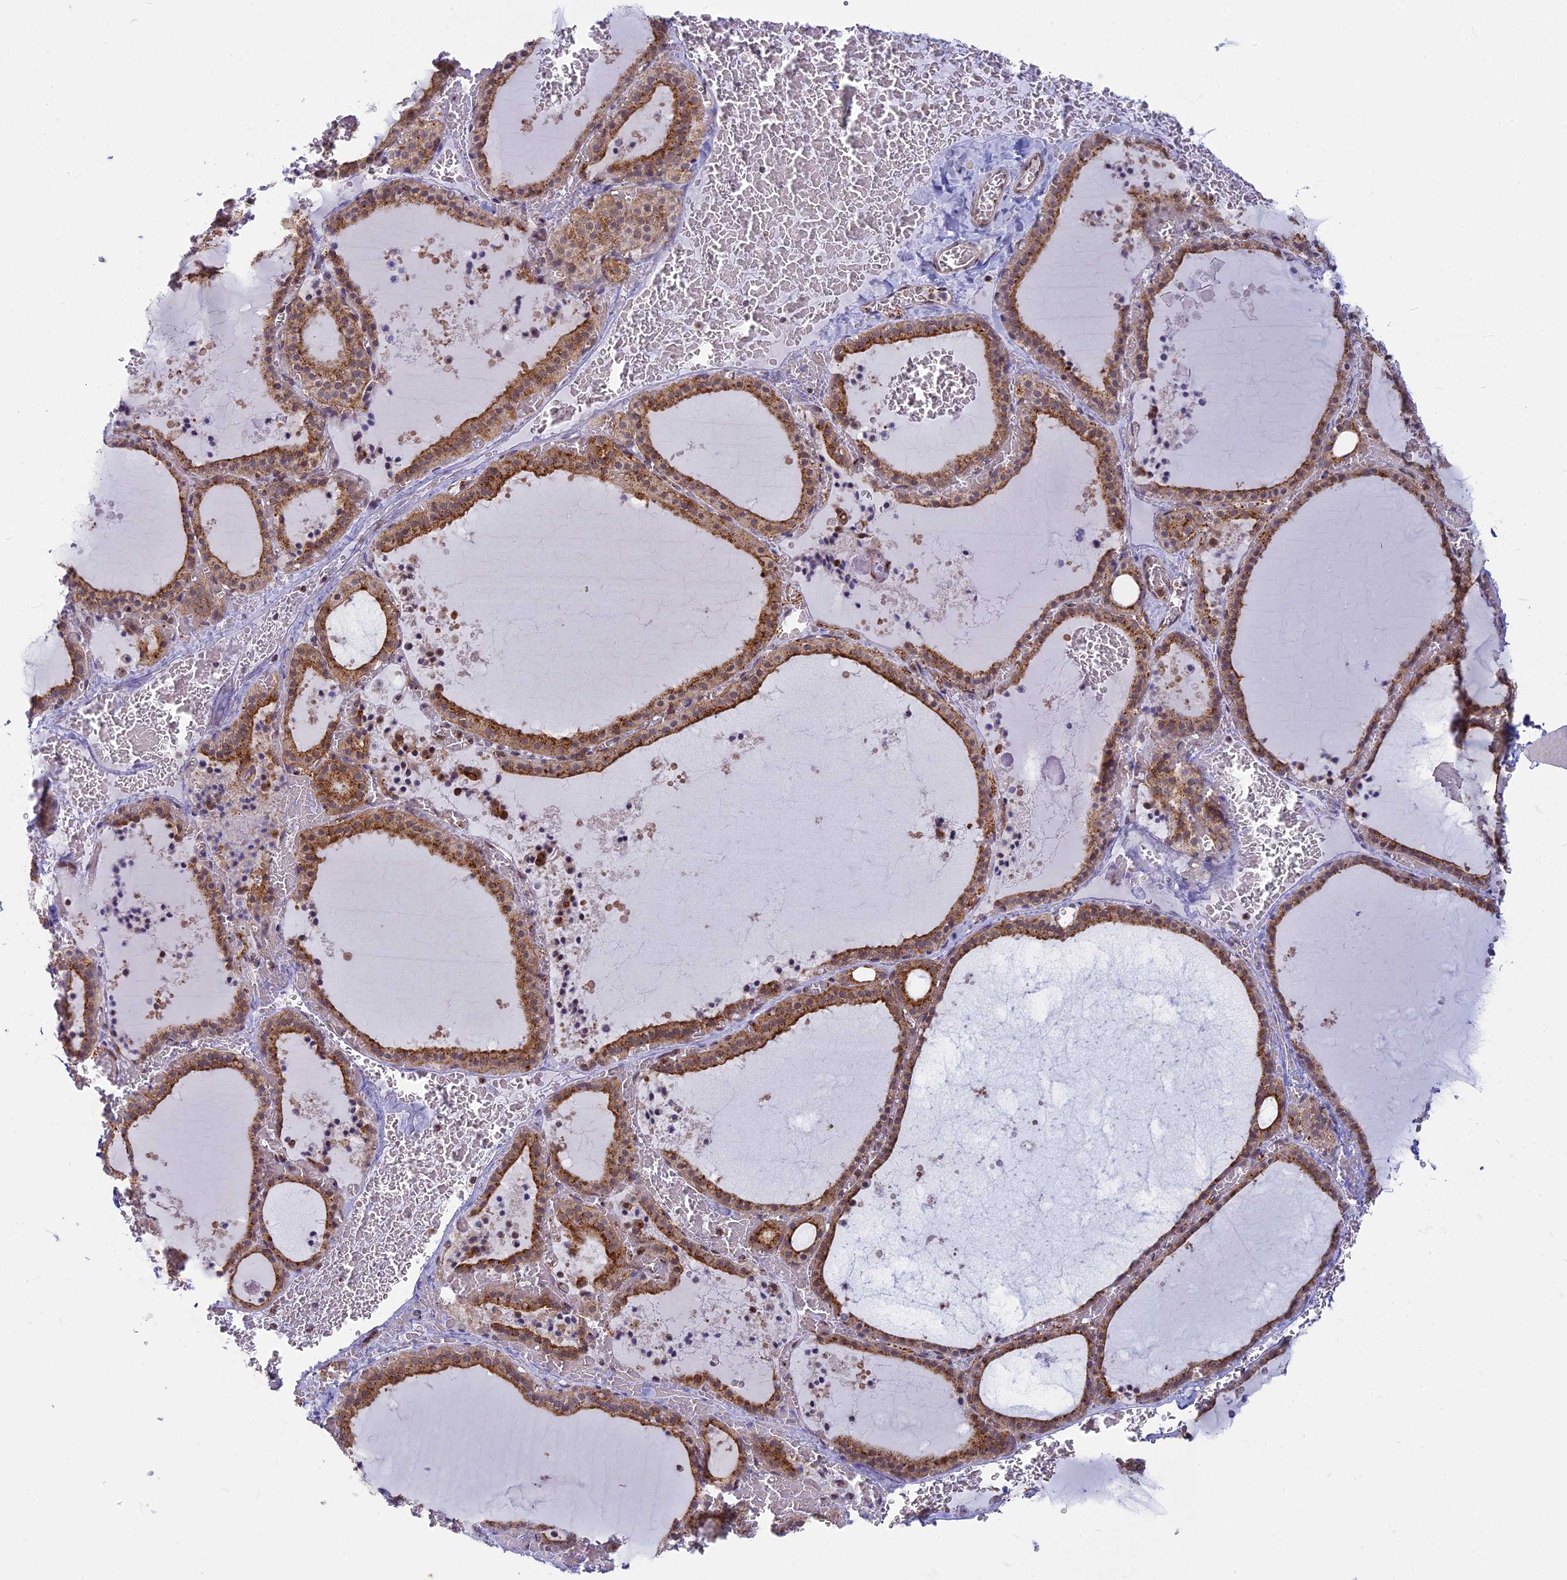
{"staining": {"intensity": "moderate", "quantity": ">75%", "location": "cytoplasmic/membranous"}, "tissue": "thyroid gland", "cell_type": "Glandular cells", "image_type": "normal", "snomed": [{"axis": "morphology", "description": "Normal tissue, NOS"}, {"axis": "topography", "description": "Thyroid gland"}], "caption": "A high-resolution image shows immunohistochemistry staining of benign thyroid gland, which shows moderate cytoplasmic/membranous positivity in about >75% of glandular cells.", "gene": "CLINT1", "patient": {"sex": "female", "age": 39}}